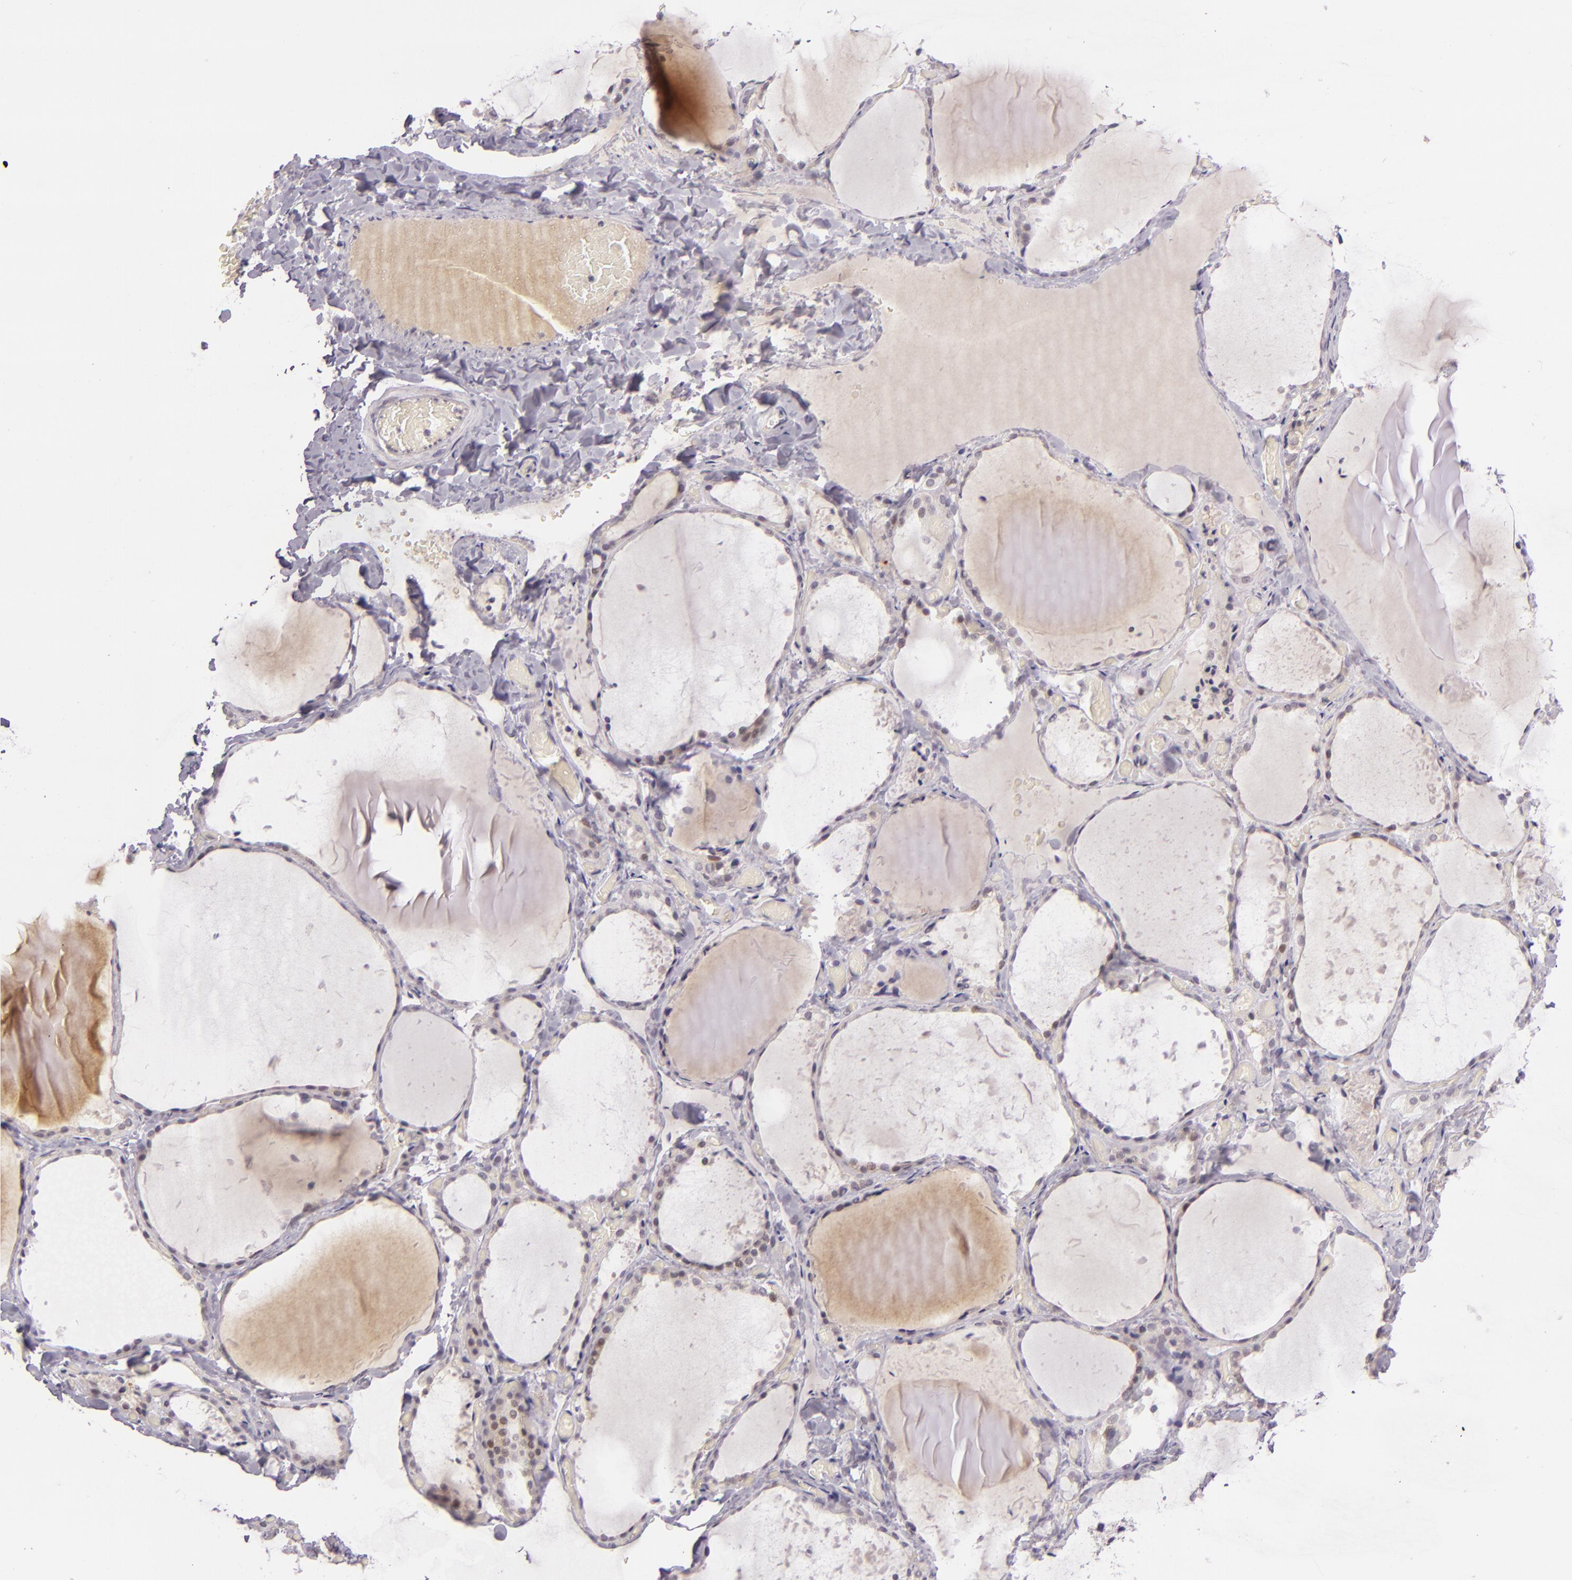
{"staining": {"intensity": "weak", "quantity": "<25%", "location": "cytoplasmic/membranous"}, "tissue": "thyroid gland", "cell_type": "Glandular cells", "image_type": "normal", "snomed": [{"axis": "morphology", "description": "Normal tissue, NOS"}, {"axis": "topography", "description": "Thyroid gland"}], "caption": "Histopathology image shows no protein expression in glandular cells of benign thyroid gland.", "gene": "CSE1L", "patient": {"sex": "female", "age": 22}}